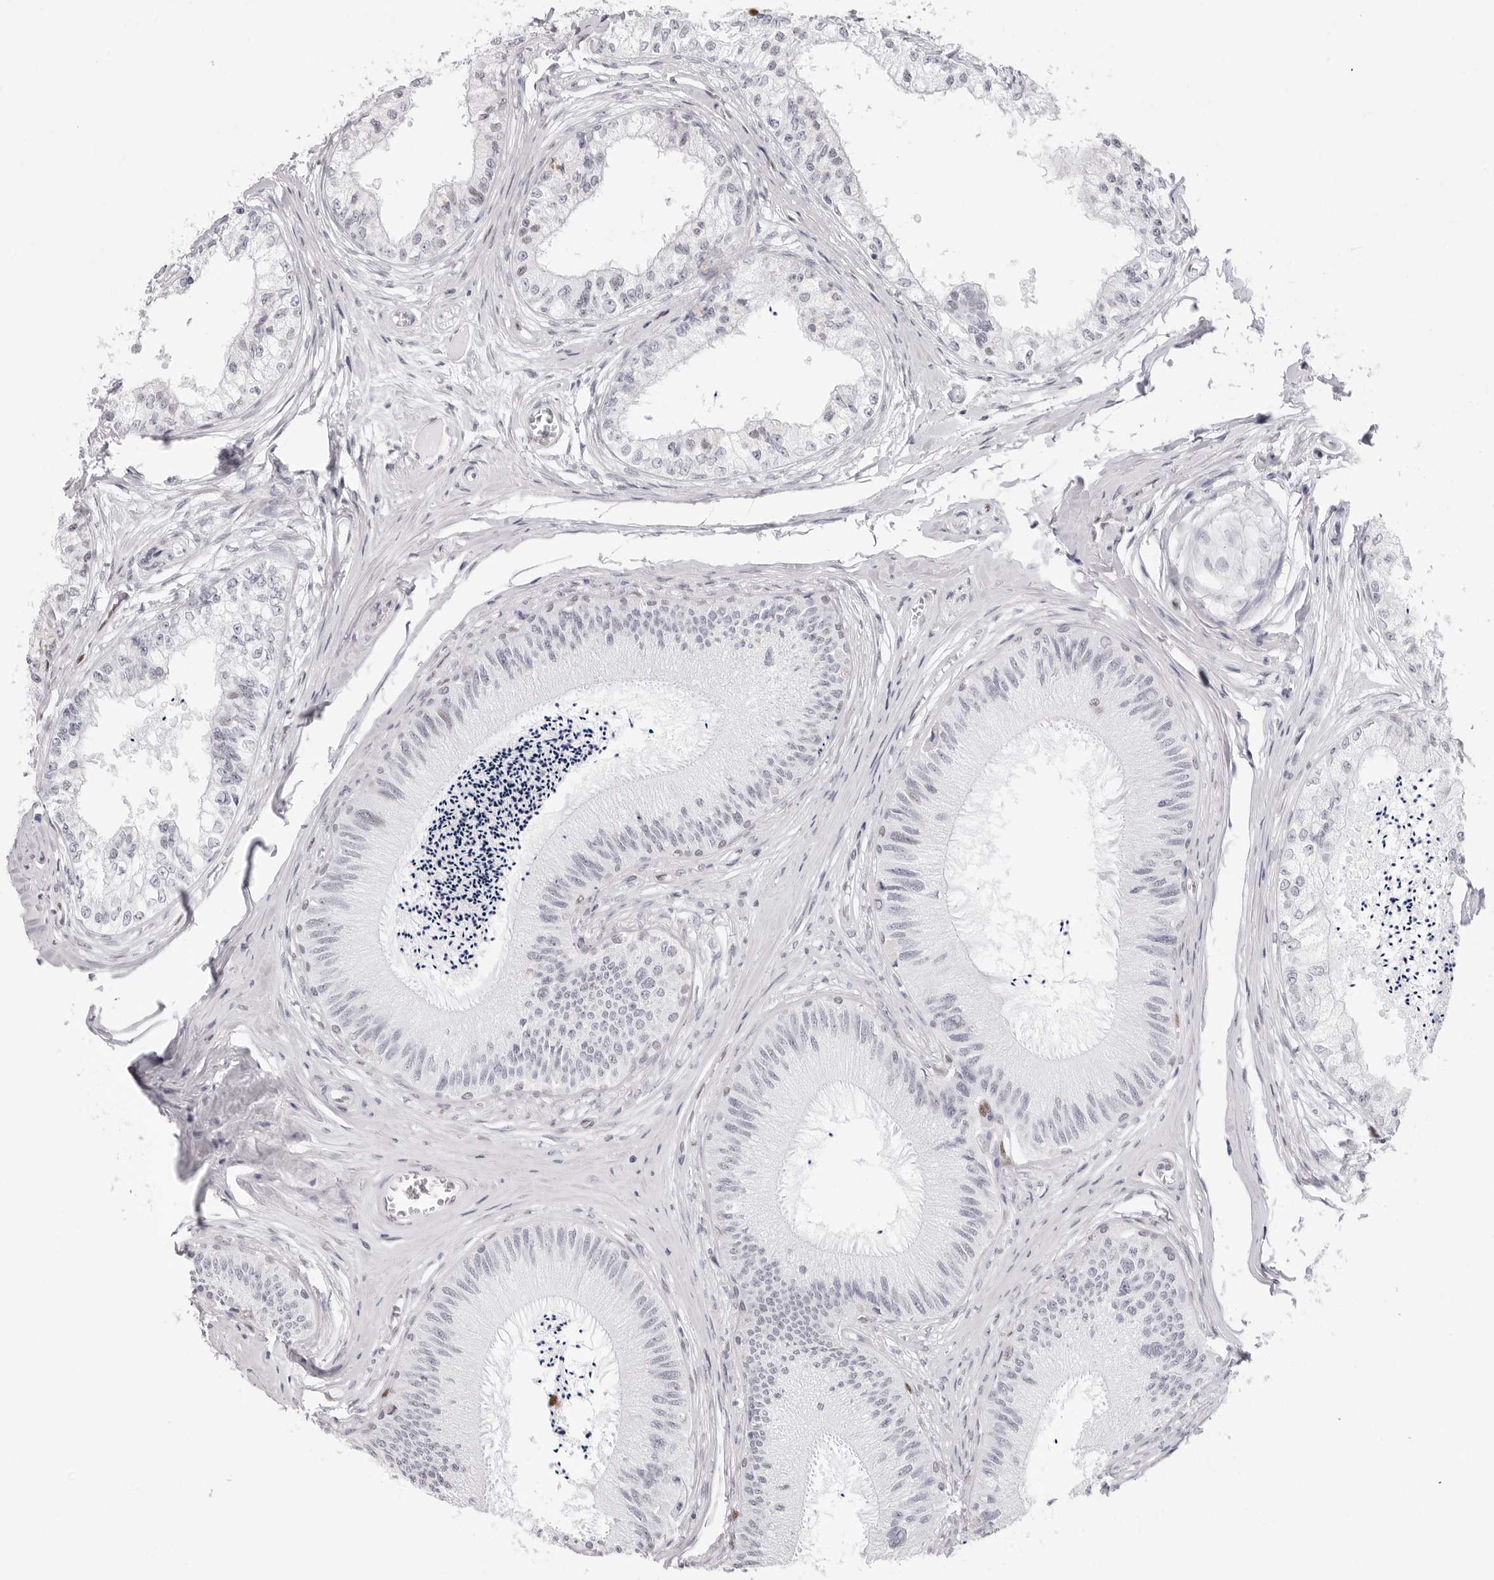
{"staining": {"intensity": "weak", "quantity": "<25%", "location": "nuclear"}, "tissue": "epididymis", "cell_type": "Glandular cells", "image_type": "normal", "snomed": [{"axis": "morphology", "description": "Normal tissue, NOS"}, {"axis": "topography", "description": "Epididymis"}], "caption": "Immunohistochemistry of normal epididymis demonstrates no expression in glandular cells.", "gene": "NASP", "patient": {"sex": "male", "age": 79}}